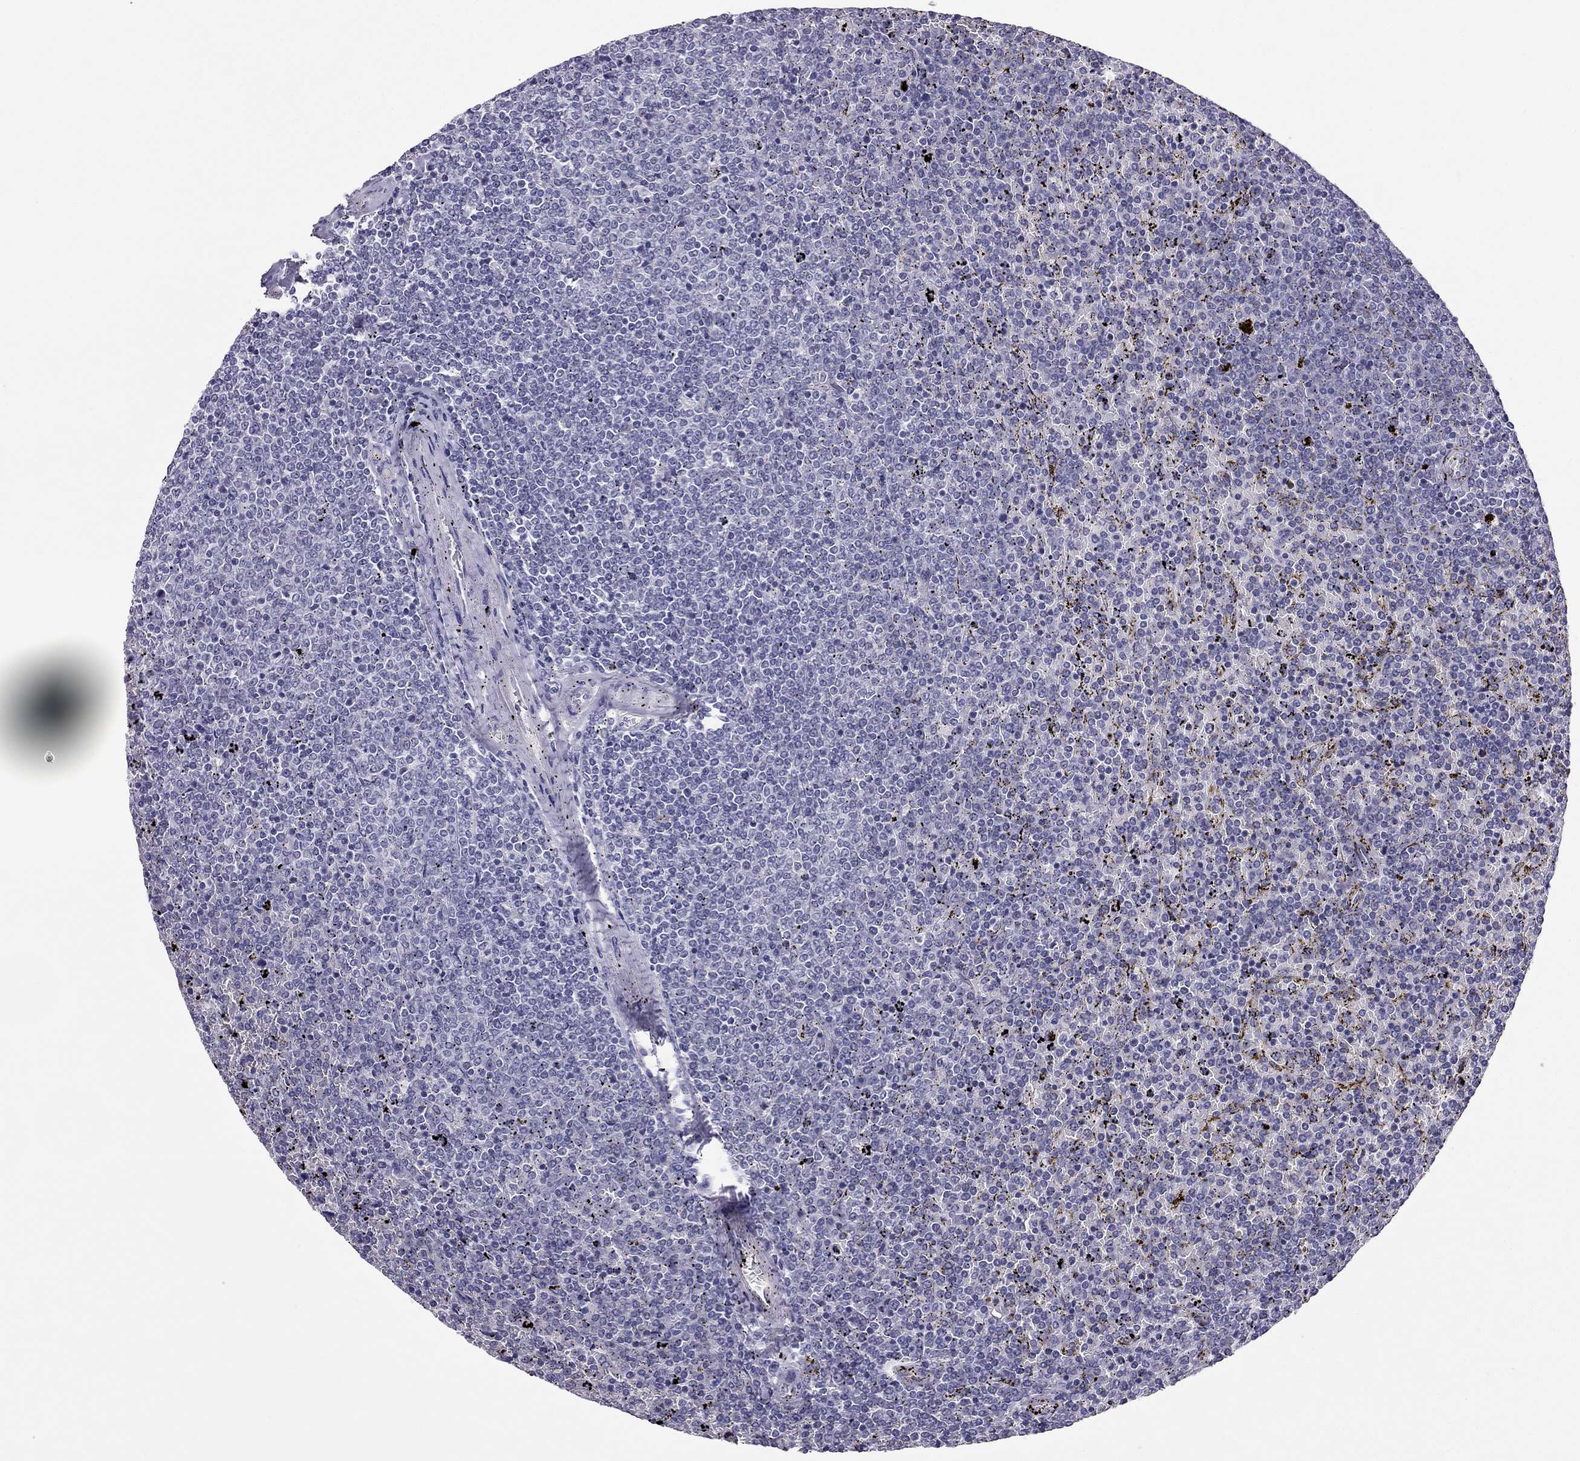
{"staining": {"intensity": "negative", "quantity": "none", "location": "none"}, "tissue": "lymphoma", "cell_type": "Tumor cells", "image_type": "cancer", "snomed": [{"axis": "morphology", "description": "Malignant lymphoma, non-Hodgkin's type, Low grade"}, {"axis": "topography", "description": "Spleen"}], "caption": "Immunohistochemistry image of neoplastic tissue: human low-grade malignant lymphoma, non-Hodgkin's type stained with DAB (3,3'-diaminobenzidine) displays no significant protein expression in tumor cells.", "gene": "PDE6A", "patient": {"sex": "female", "age": 77}}